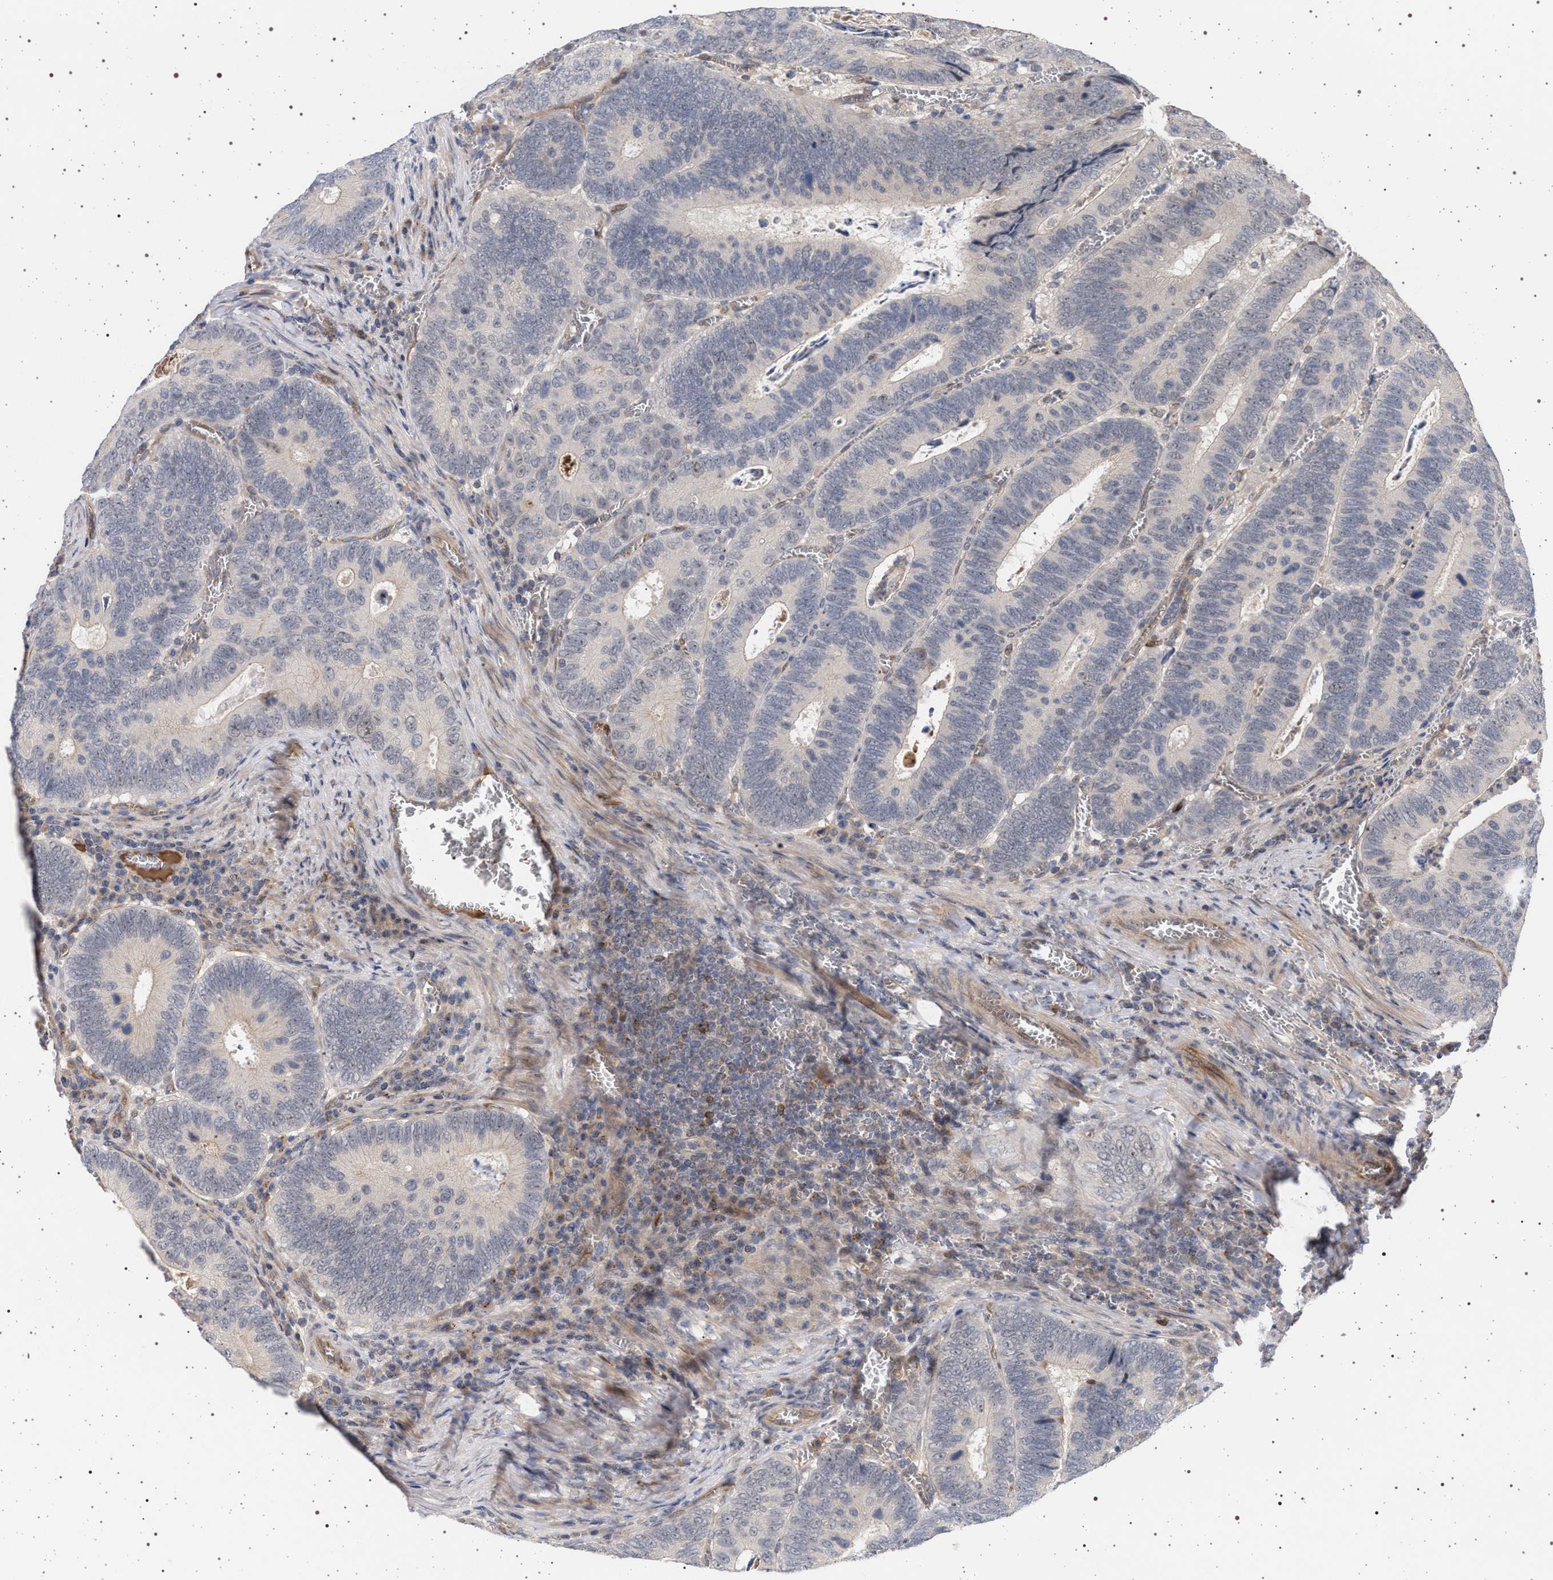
{"staining": {"intensity": "negative", "quantity": "none", "location": "none"}, "tissue": "colorectal cancer", "cell_type": "Tumor cells", "image_type": "cancer", "snomed": [{"axis": "morphology", "description": "Inflammation, NOS"}, {"axis": "morphology", "description": "Adenocarcinoma, NOS"}, {"axis": "topography", "description": "Colon"}], "caption": "This is an IHC photomicrograph of human adenocarcinoma (colorectal). There is no staining in tumor cells.", "gene": "RBM48", "patient": {"sex": "male", "age": 72}}